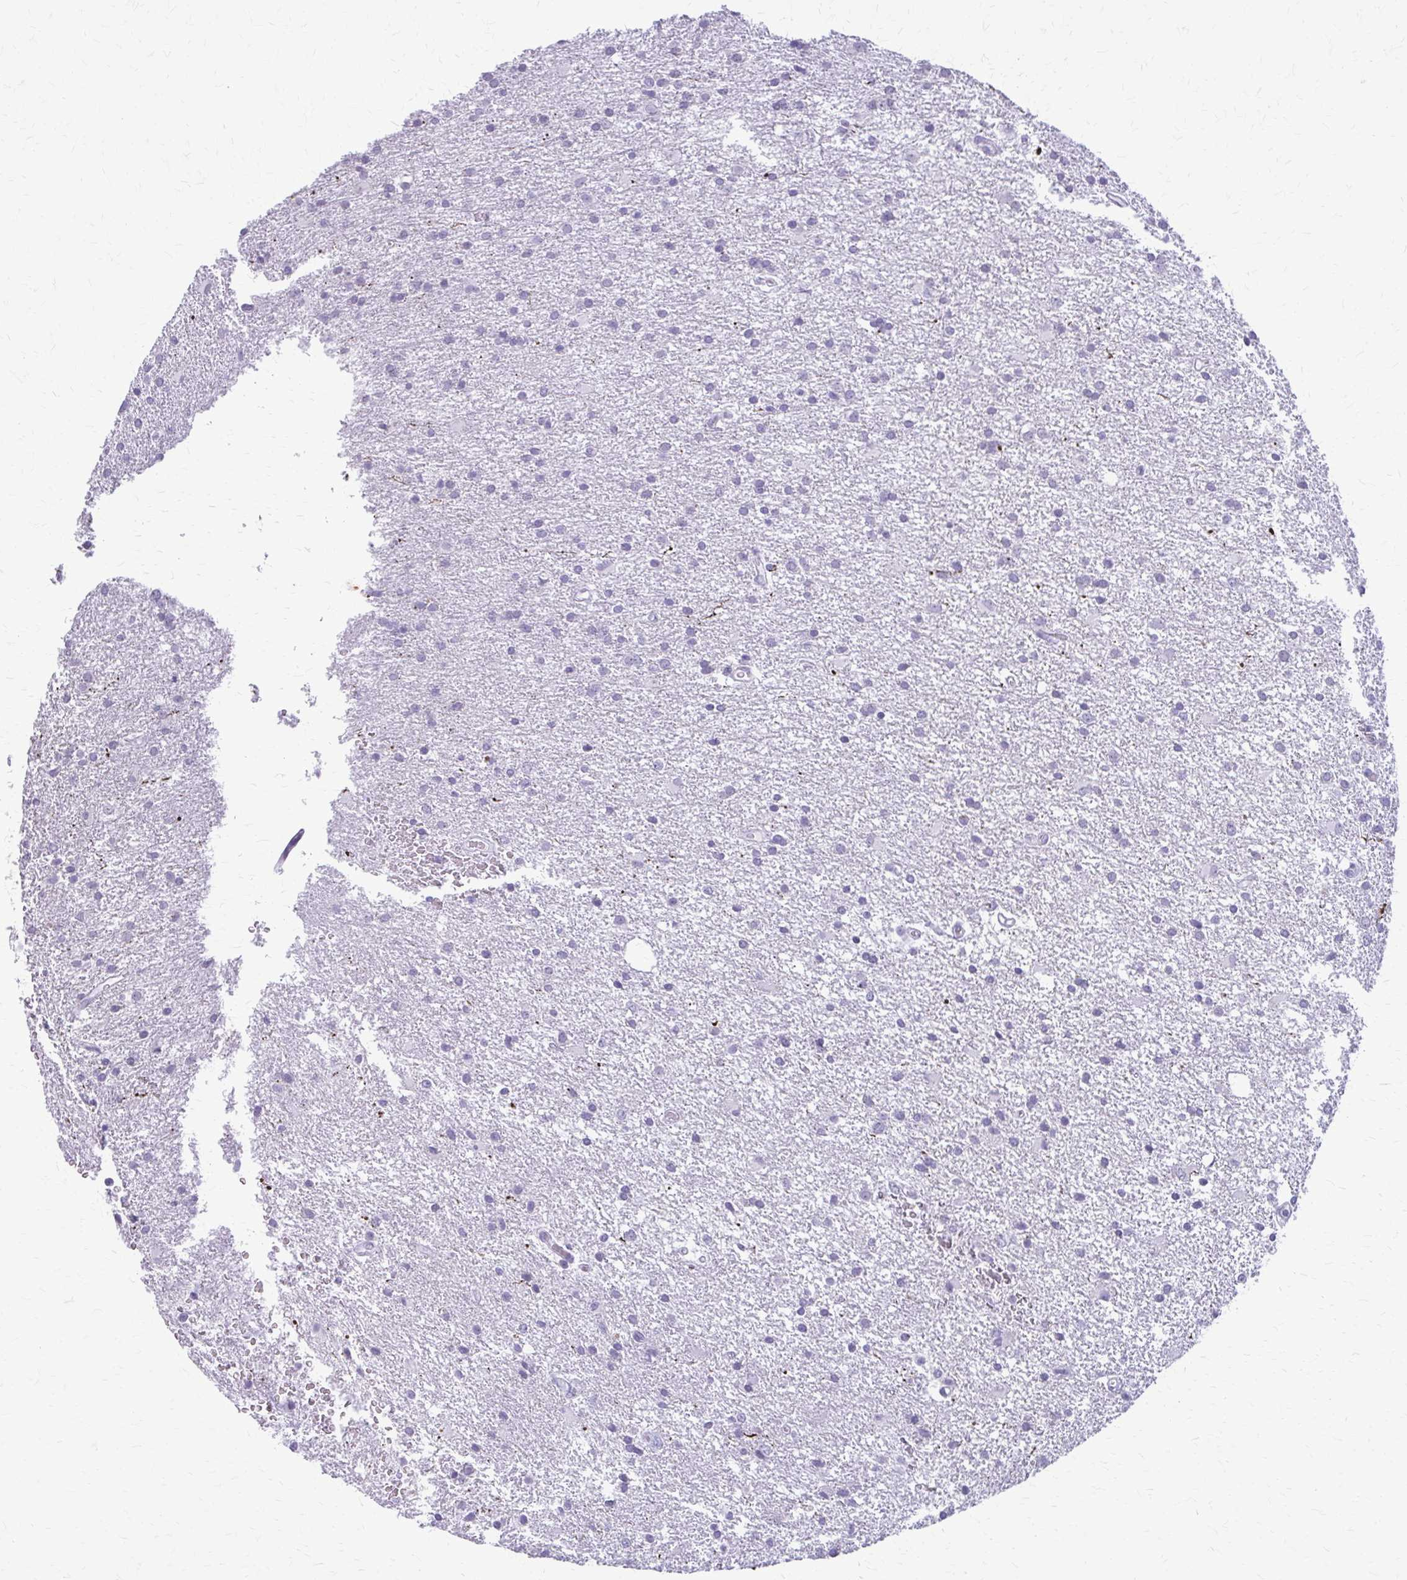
{"staining": {"intensity": "negative", "quantity": "none", "location": "none"}, "tissue": "glioma", "cell_type": "Tumor cells", "image_type": "cancer", "snomed": [{"axis": "morphology", "description": "Glioma, malignant, High grade"}, {"axis": "topography", "description": "Brain"}], "caption": "IHC histopathology image of human glioma stained for a protein (brown), which displays no positivity in tumor cells.", "gene": "KRT5", "patient": {"sex": "male", "age": 68}}